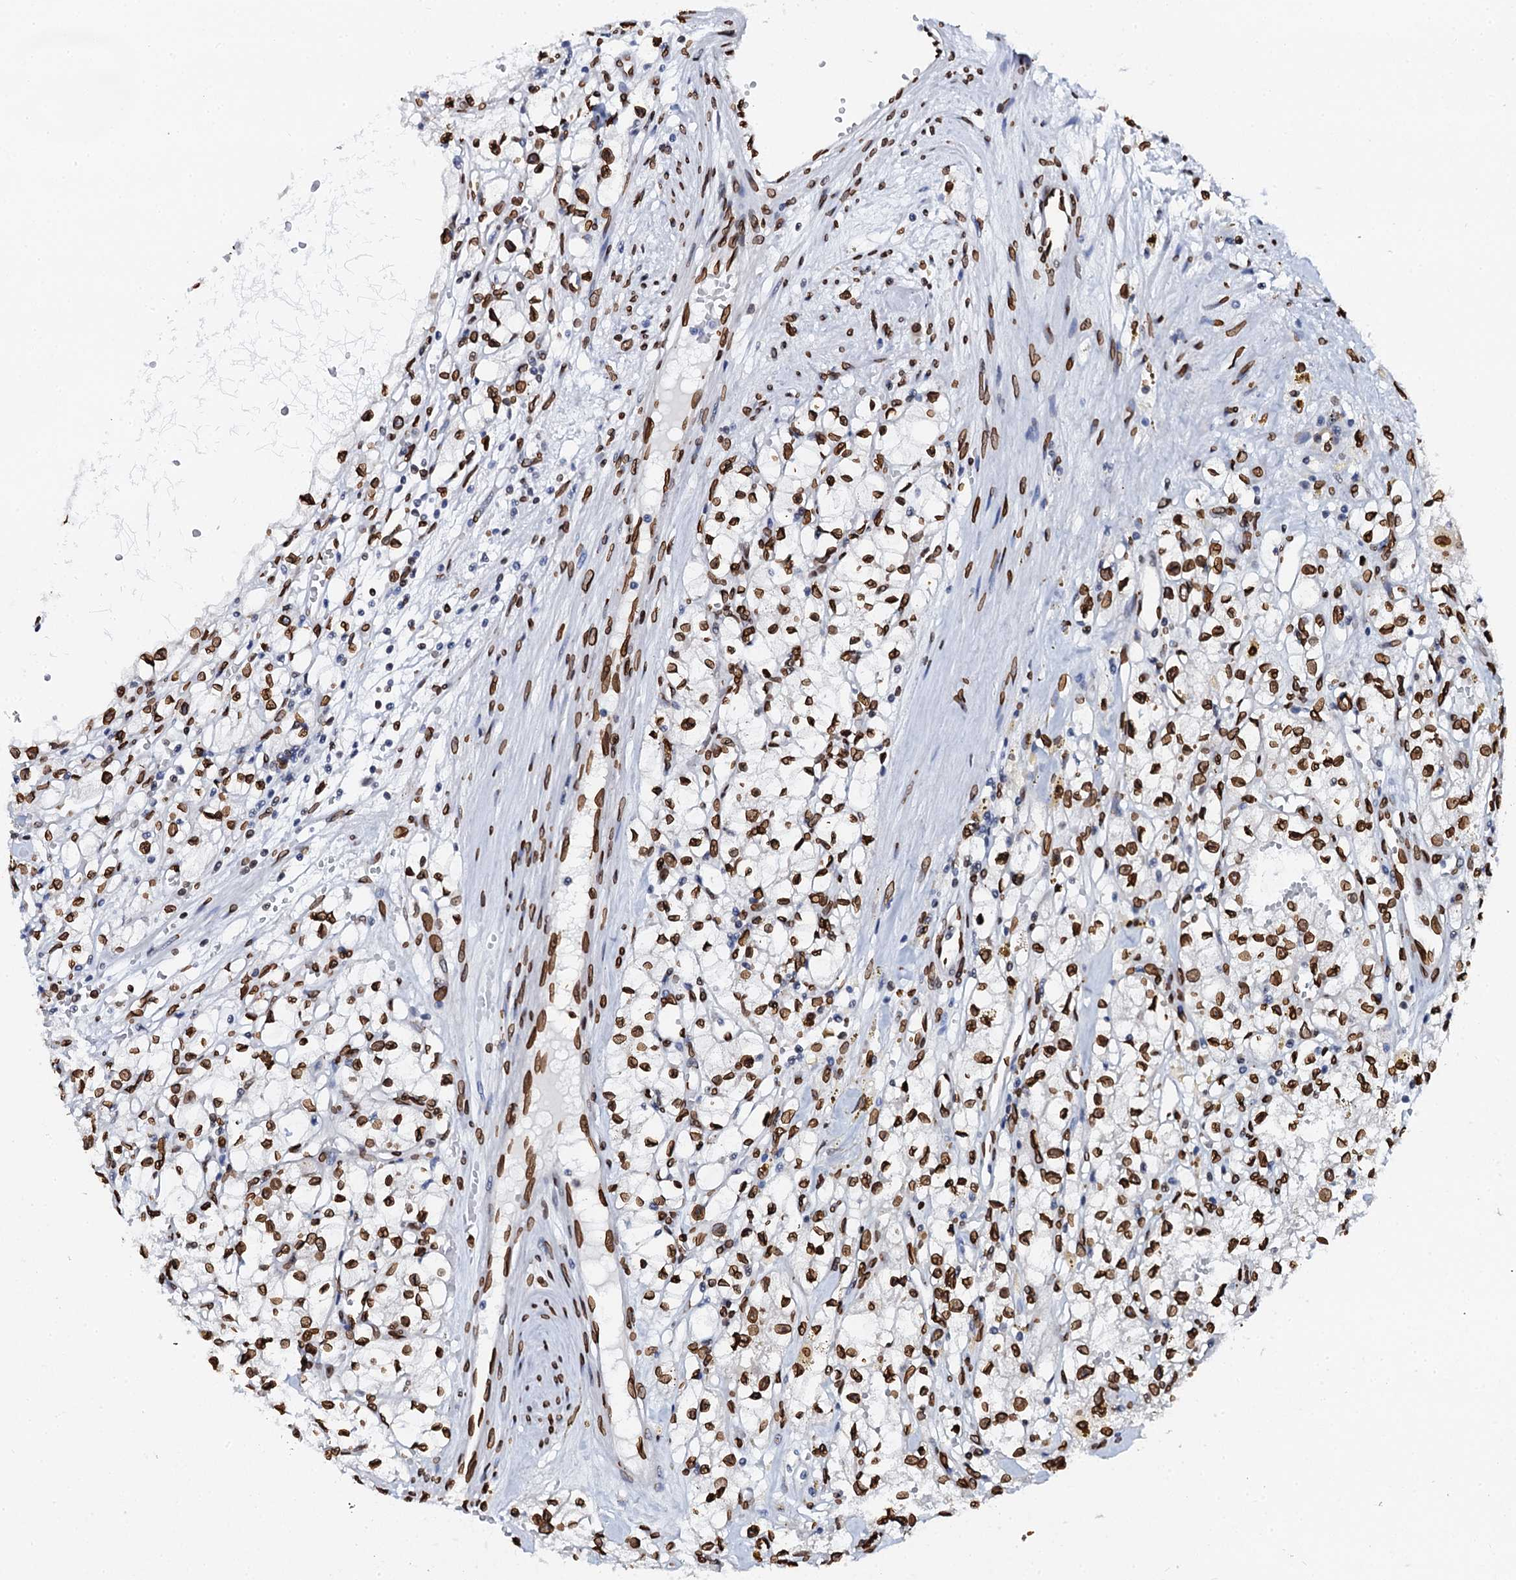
{"staining": {"intensity": "strong", "quantity": ">75%", "location": "nuclear"}, "tissue": "renal cancer", "cell_type": "Tumor cells", "image_type": "cancer", "snomed": [{"axis": "morphology", "description": "Adenocarcinoma, NOS"}, {"axis": "topography", "description": "Kidney"}], "caption": "Renal adenocarcinoma was stained to show a protein in brown. There is high levels of strong nuclear expression in approximately >75% of tumor cells.", "gene": "KATNAL2", "patient": {"sex": "male", "age": 56}}